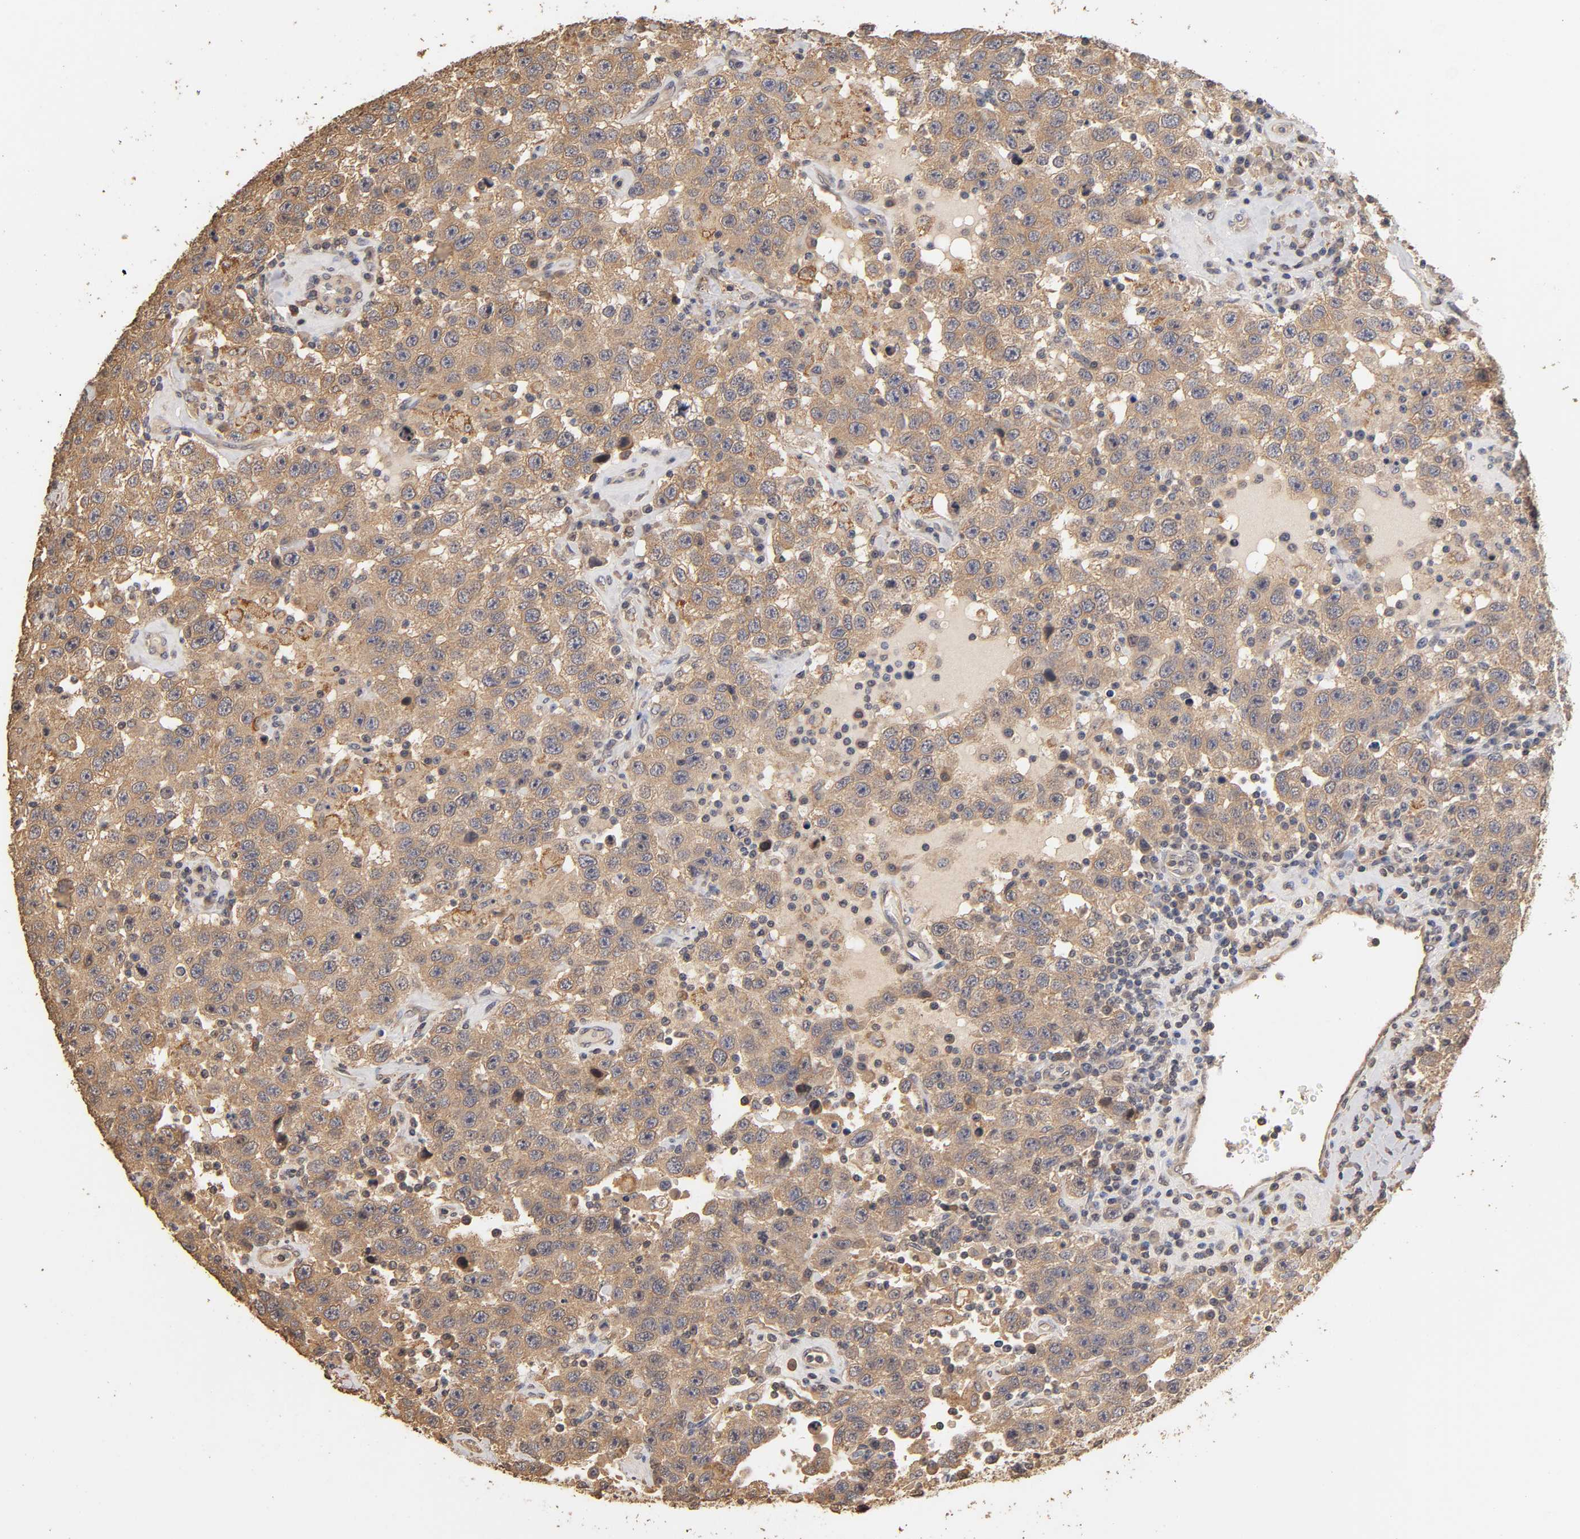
{"staining": {"intensity": "moderate", "quantity": ">75%", "location": "cytoplasmic/membranous"}, "tissue": "testis cancer", "cell_type": "Tumor cells", "image_type": "cancer", "snomed": [{"axis": "morphology", "description": "Seminoma, NOS"}, {"axis": "topography", "description": "Testis"}], "caption": "Testis seminoma tissue exhibits moderate cytoplasmic/membranous expression in approximately >75% of tumor cells, visualized by immunohistochemistry.", "gene": "VSIG4", "patient": {"sex": "male", "age": 41}}